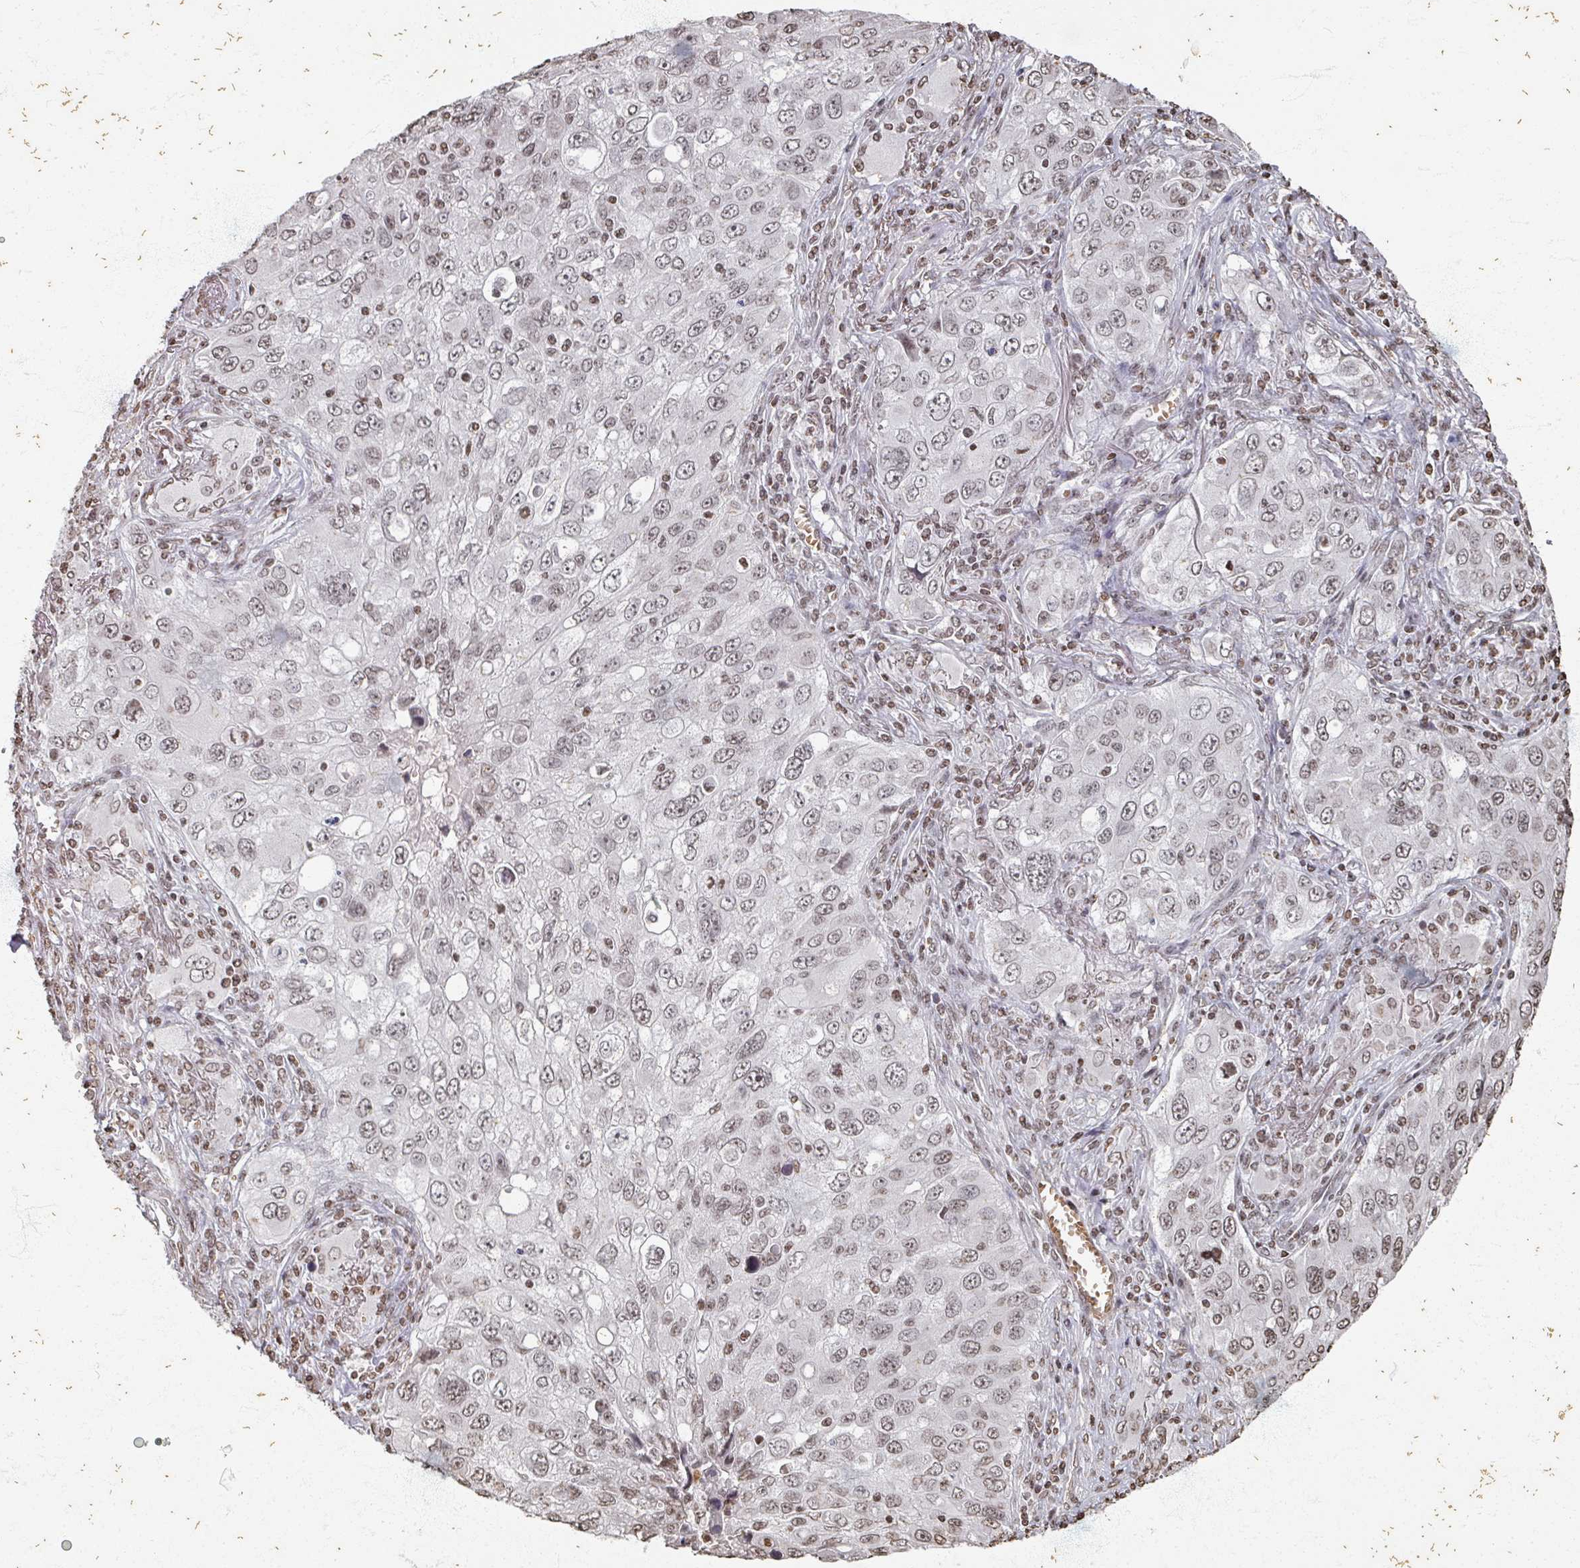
{"staining": {"intensity": "weak", "quantity": "25%-75%", "location": "nuclear"}, "tissue": "lung cancer", "cell_type": "Tumor cells", "image_type": "cancer", "snomed": [{"axis": "morphology", "description": "Adenocarcinoma, NOS"}, {"axis": "morphology", "description": "Adenocarcinoma, metastatic, NOS"}, {"axis": "topography", "description": "Lymph node"}, {"axis": "topography", "description": "Lung"}], "caption": "A low amount of weak nuclear expression is identified in approximately 25%-75% of tumor cells in lung cancer tissue.", "gene": "DCUN1D5", "patient": {"sex": "female", "age": 42}}